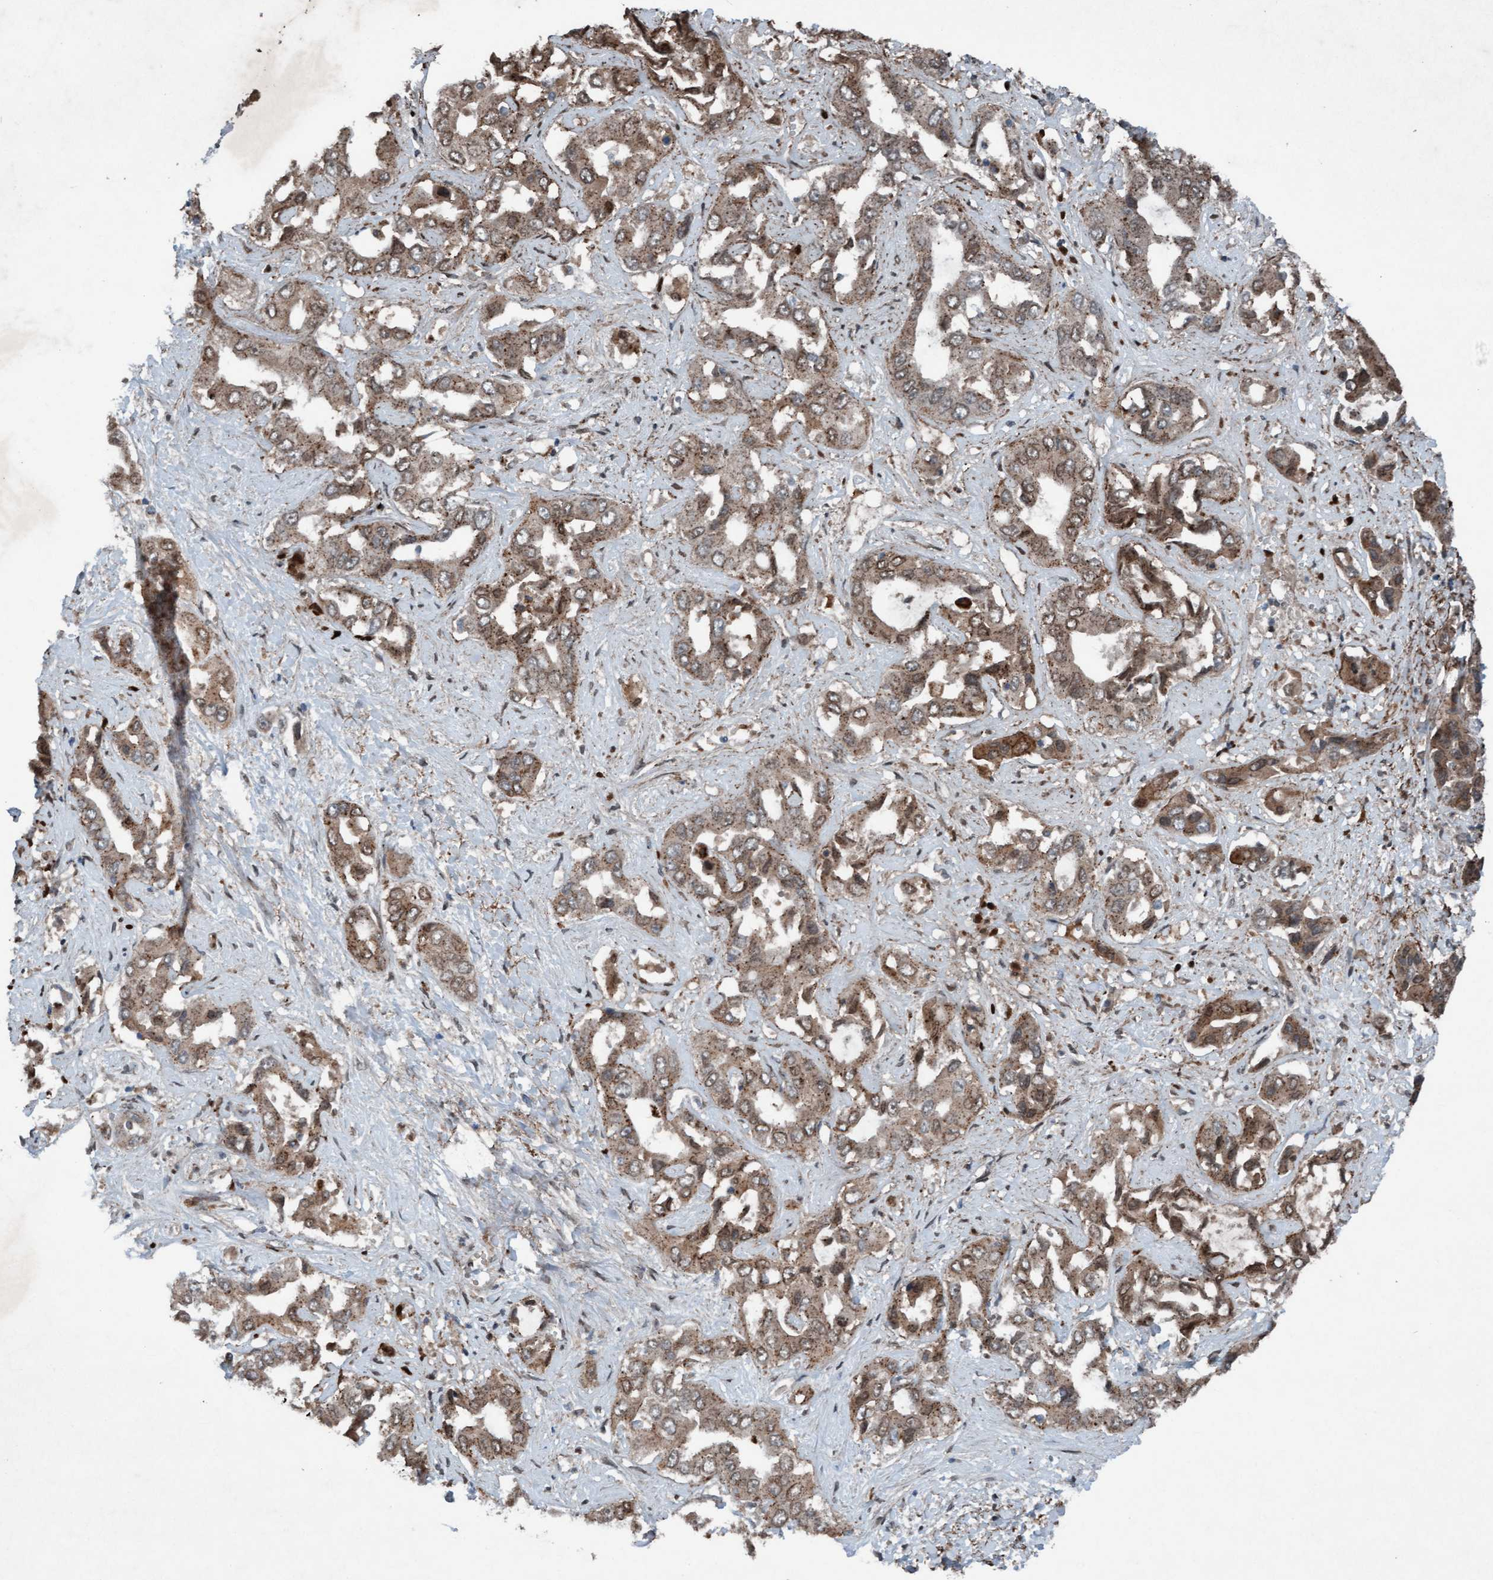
{"staining": {"intensity": "moderate", "quantity": ">75%", "location": "cytoplasmic/membranous,nuclear"}, "tissue": "liver cancer", "cell_type": "Tumor cells", "image_type": "cancer", "snomed": [{"axis": "morphology", "description": "Cholangiocarcinoma"}, {"axis": "topography", "description": "Liver"}], "caption": "Human liver cholangiocarcinoma stained with a protein marker displays moderate staining in tumor cells.", "gene": "PLXNB2", "patient": {"sex": "female", "age": 52}}